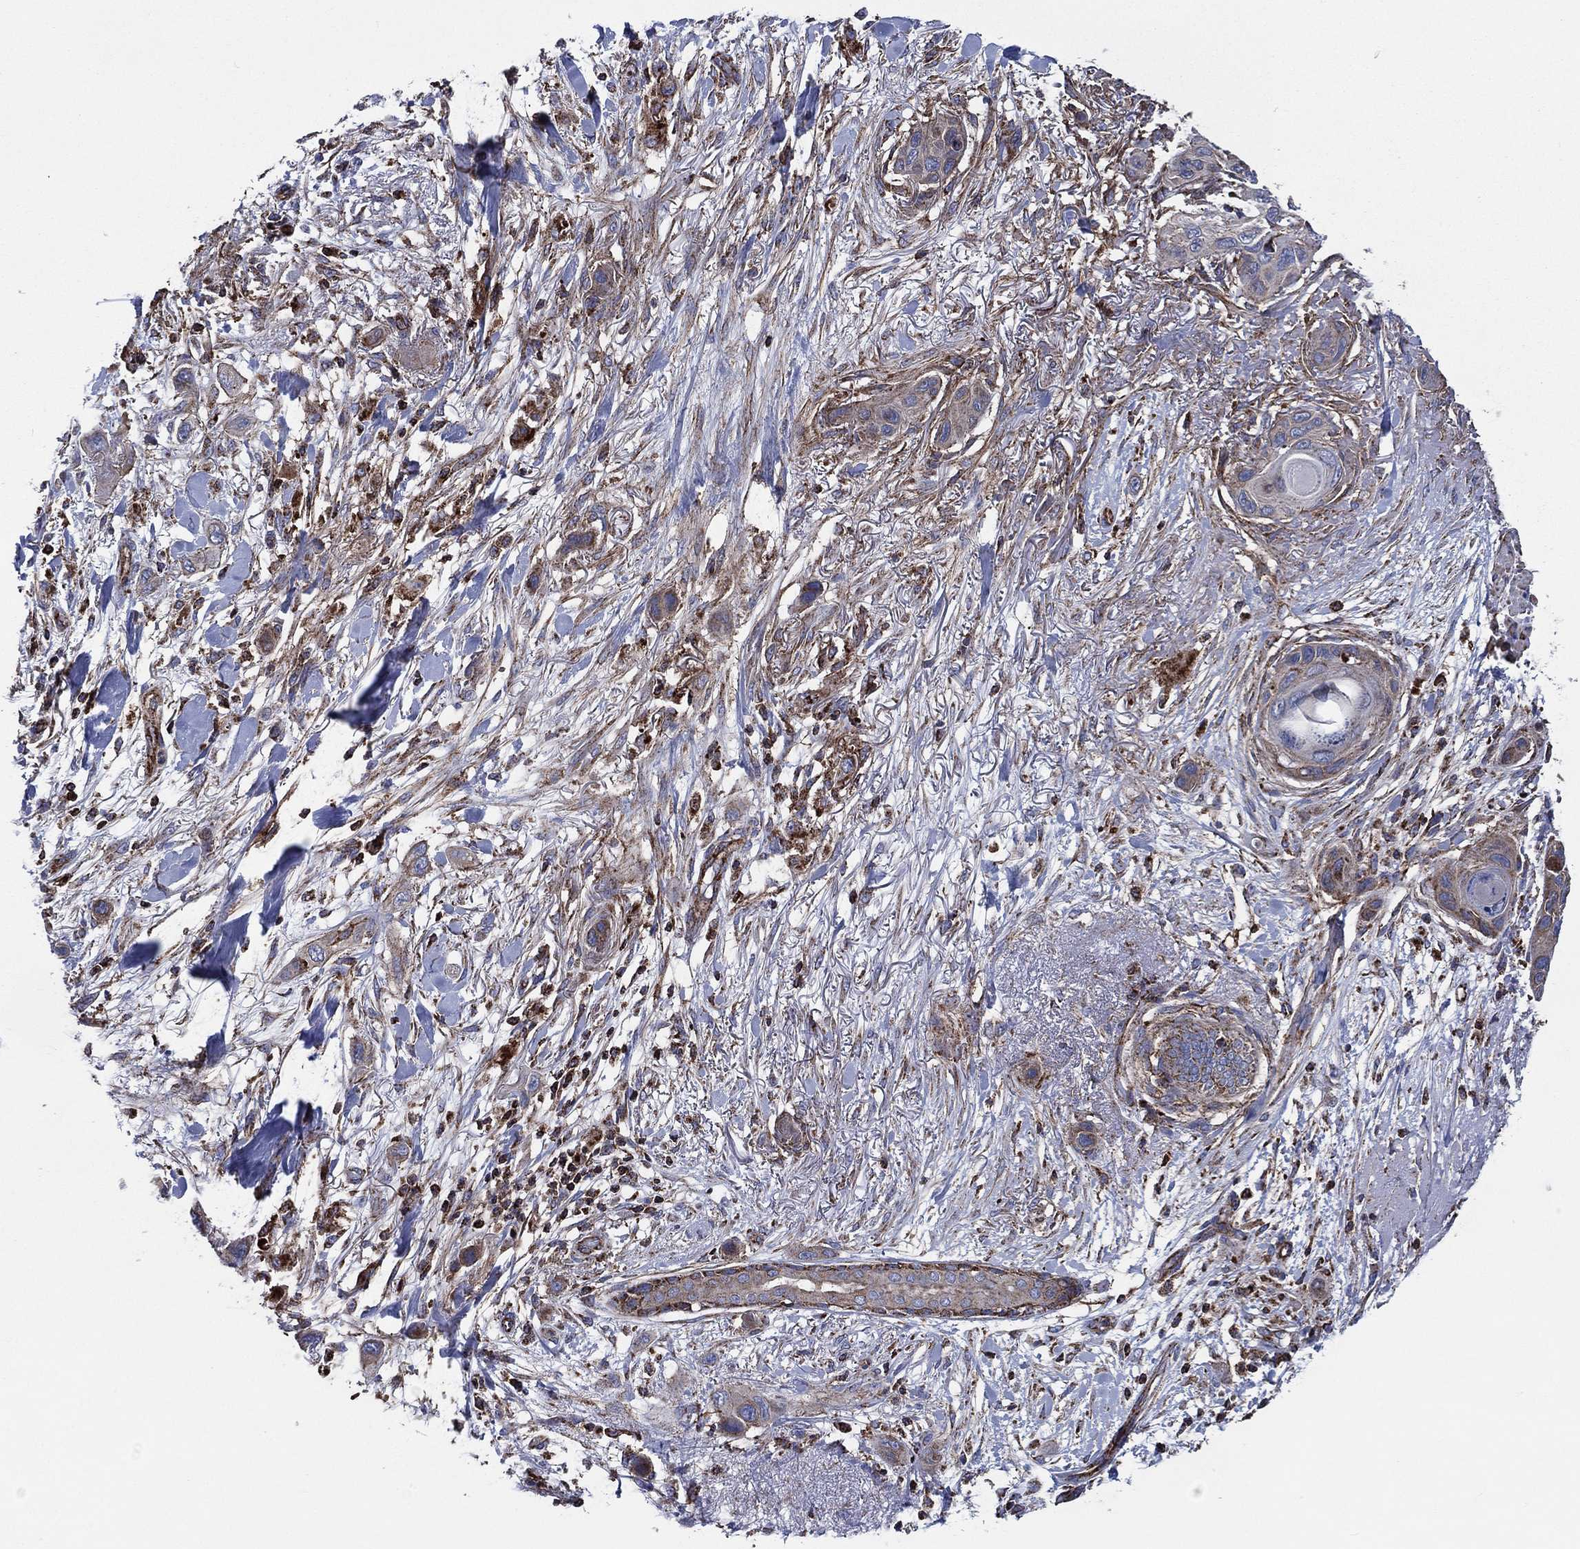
{"staining": {"intensity": "weak", "quantity": "<25%", "location": "cytoplasmic/membranous"}, "tissue": "skin cancer", "cell_type": "Tumor cells", "image_type": "cancer", "snomed": [{"axis": "morphology", "description": "Squamous cell carcinoma, NOS"}, {"axis": "topography", "description": "Skin"}], "caption": "Protein analysis of skin cancer shows no significant positivity in tumor cells.", "gene": "ANKRD37", "patient": {"sex": "male", "age": 79}}